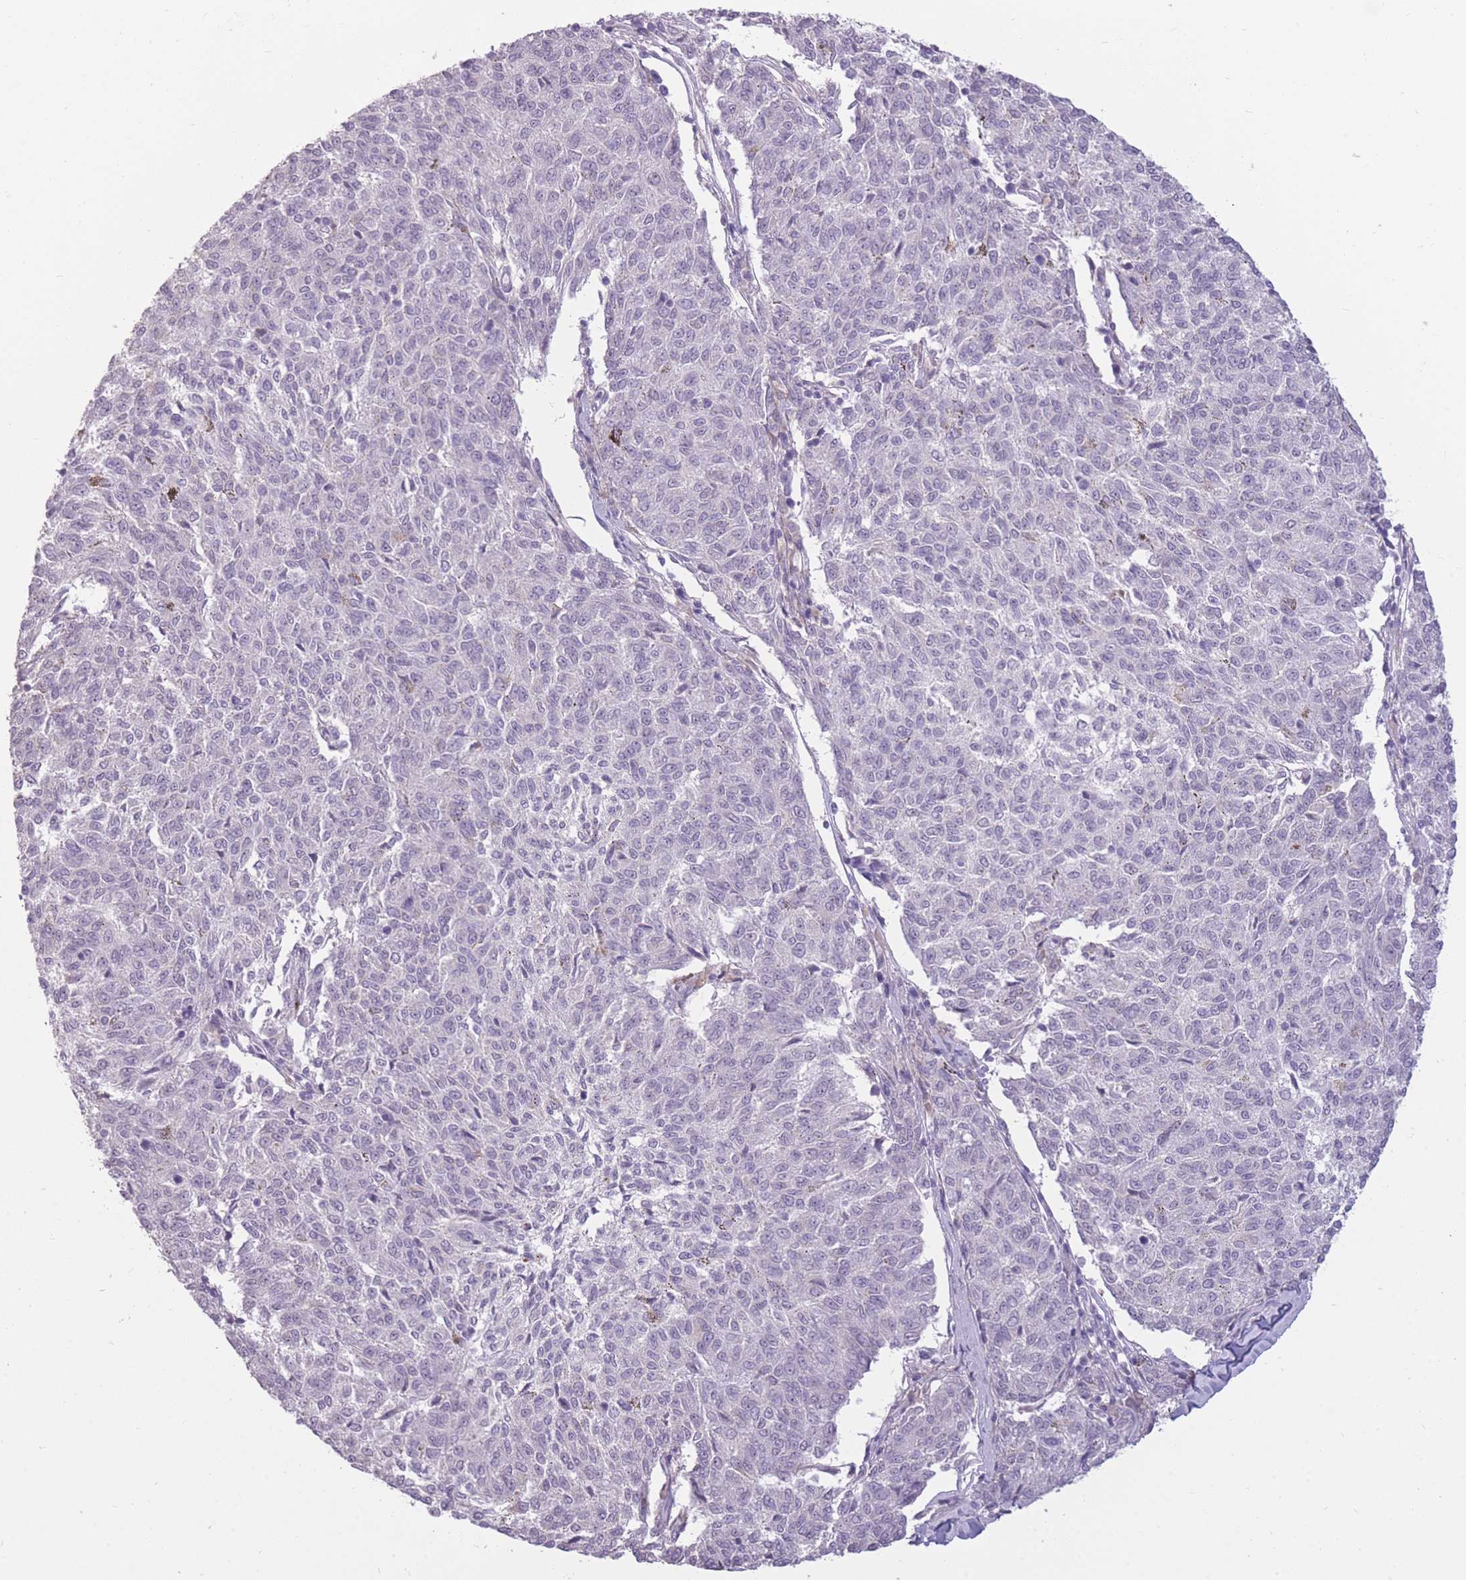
{"staining": {"intensity": "negative", "quantity": "none", "location": "none"}, "tissue": "melanoma", "cell_type": "Tumor cells", "image_type": "cancer", "snomed": [{"axis": "morphology", "description": "Malignant melanoma, NOS"}, {"axis": "topography", "description": "Skin"}], "caption": "Histopathology image shows no protein expression in tumor cells of malignant melanoma tissue.", "gene": "ZBTB24", "patient": {"sex": "female", "age": 72}}